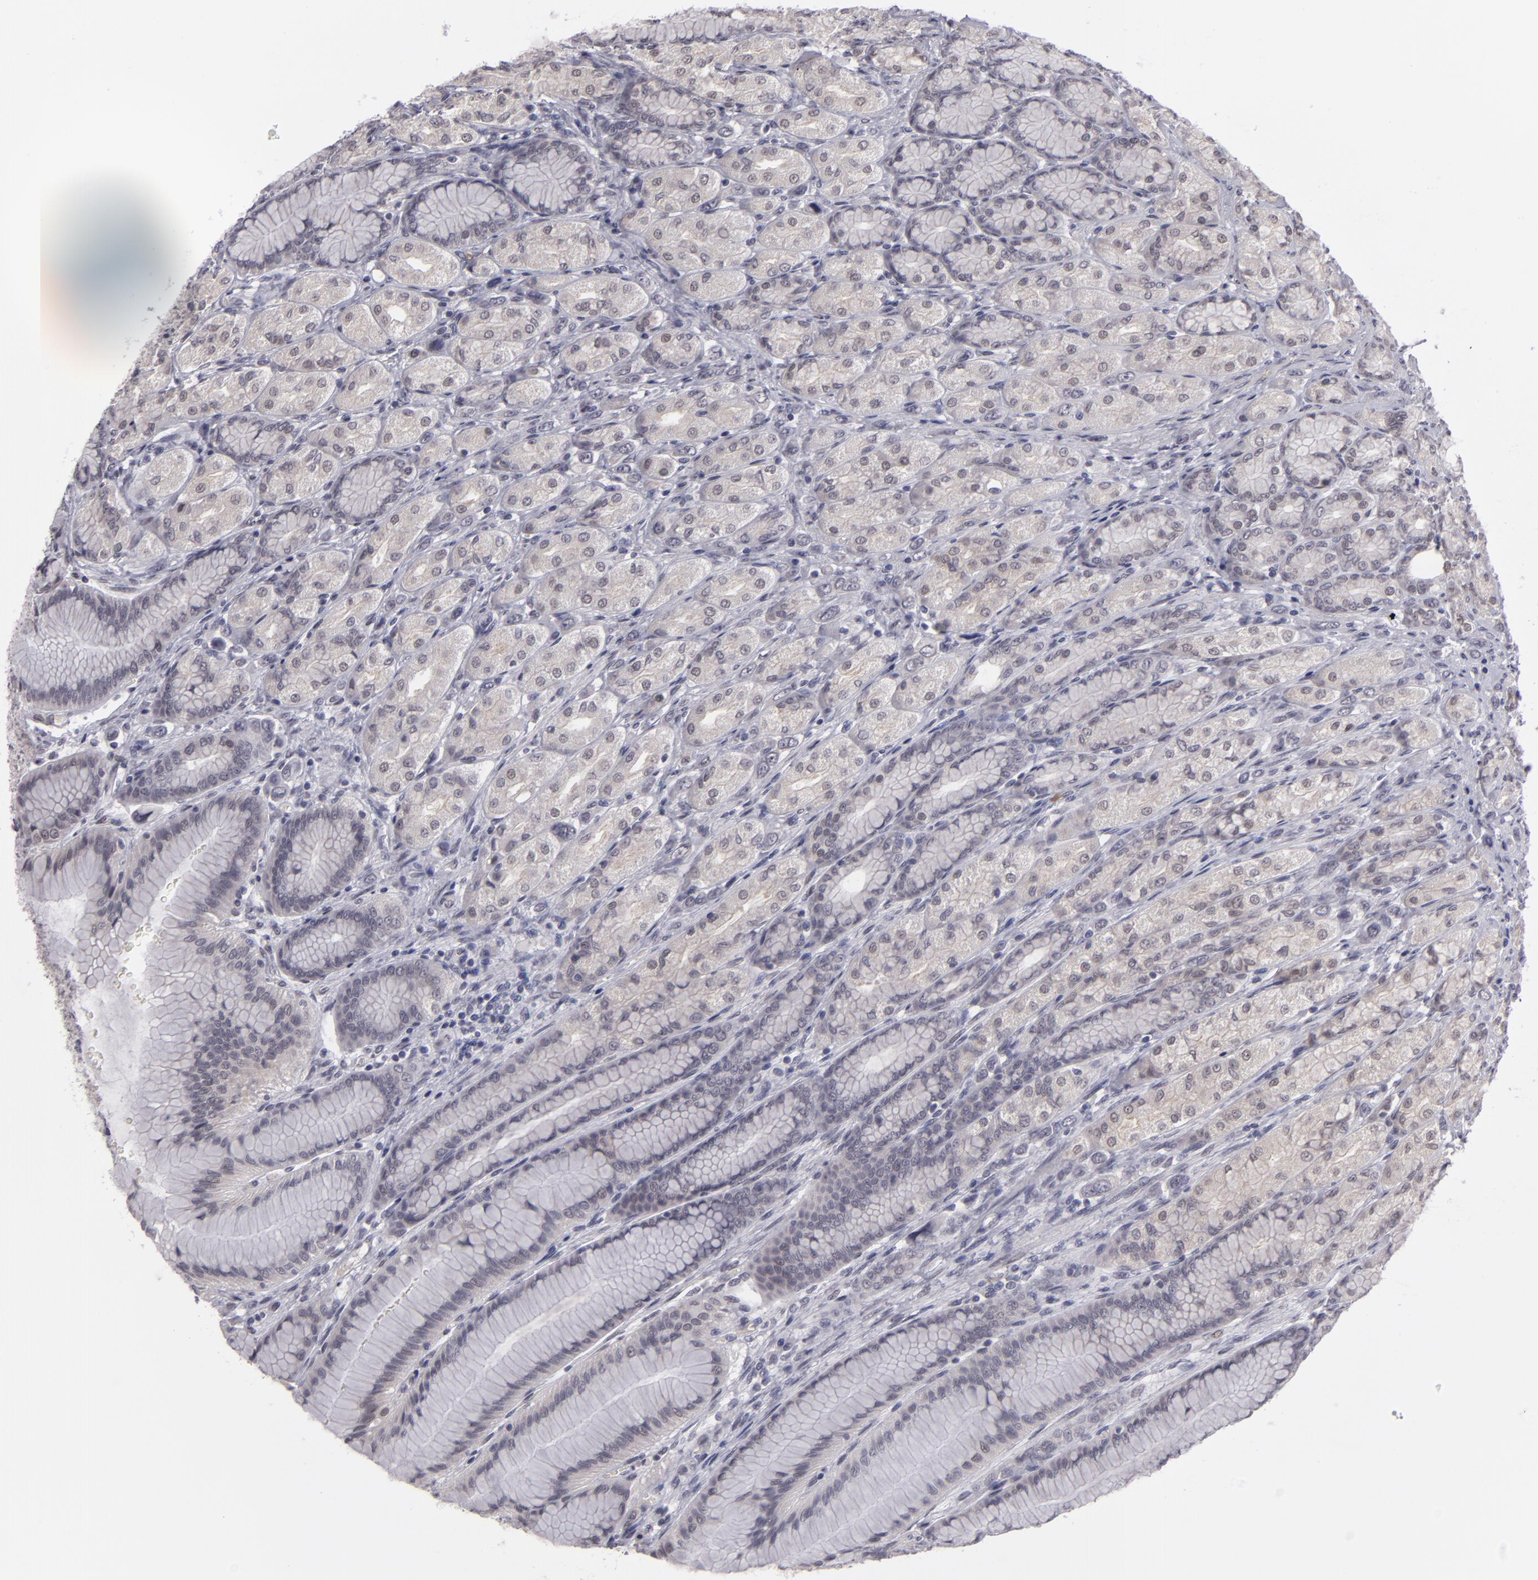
{"staining": {"intensity": "weak", "quantity": "<25%", "location": "nuclear"}, "tissue": "stomach", "cell_type": "Glandular cells", "image_type": "normal", "snomed": [{"axis": "morphology", "description": "Normal tissue, NOS"}, {"axis": "morphology", "description": "Adenocarcinoma, NOS"}, {"axis": "topography", "description": "Stomach"}, {"axis": "topography", "description": "Stomach, lower"}], "caption": "A histopathology image of stomach stained for a protein demonstrates no brown staining in glandular cells. (IHC, brightfield microscopy, high magnification).", "gene": "ZNF205", "patient": {"sex": "female", "age": 65}}